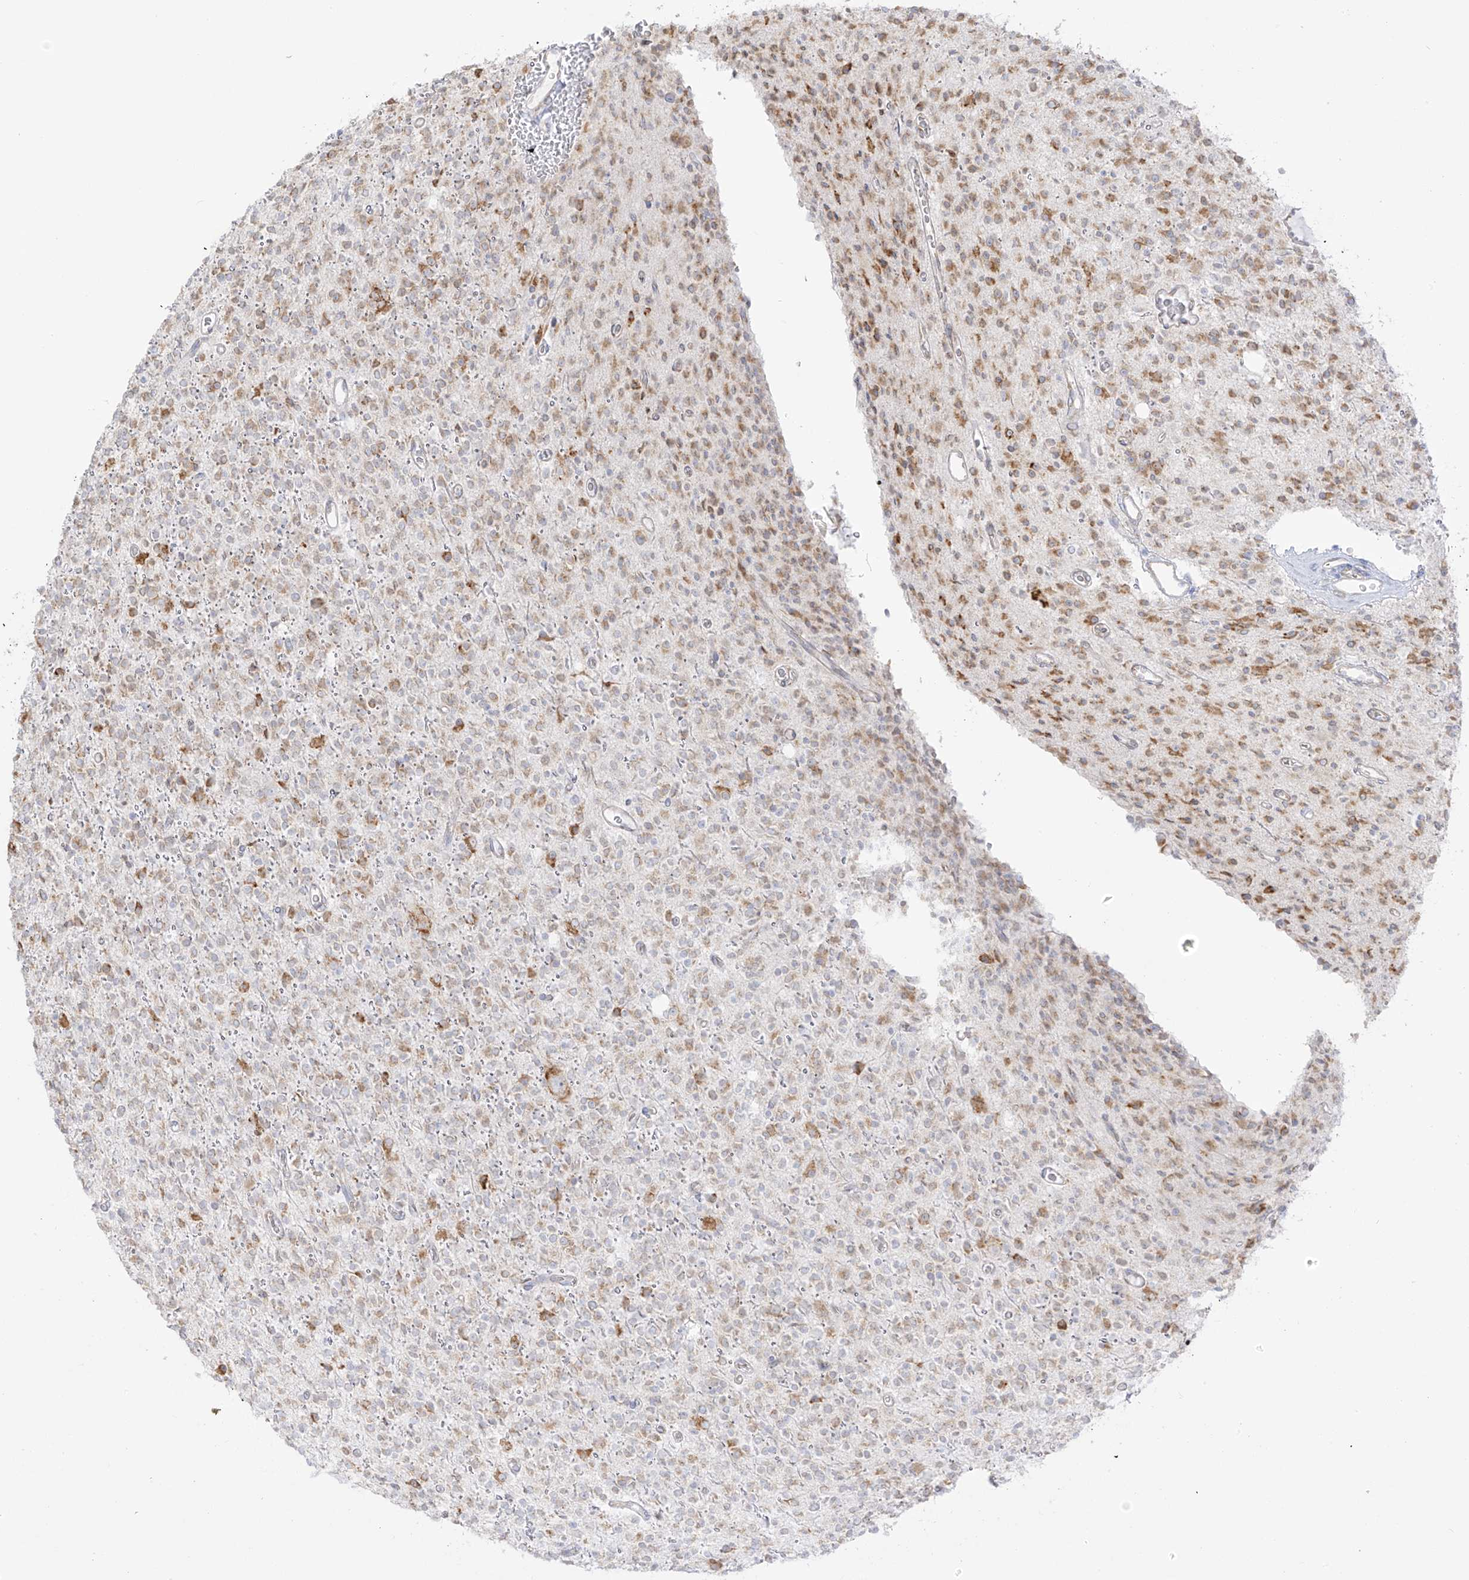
{"staining": {"intensity": "weak", "quantity": "<25%", "location": "cytoplasmic/membranous"}, "tissue": "glioma", "cell_type": "Tumor cells", "image_type": "cancer", "snomed": [{"axis": "morphology", "description": "Glioma, malignant, High grade"}, {"axis": "topography", "description": "Brain"}], "caption": "Tumor cells are negative for protein expression in human glioma.", "gene": "LRRC59", "patient": {"sex": "male", "age": 34}}